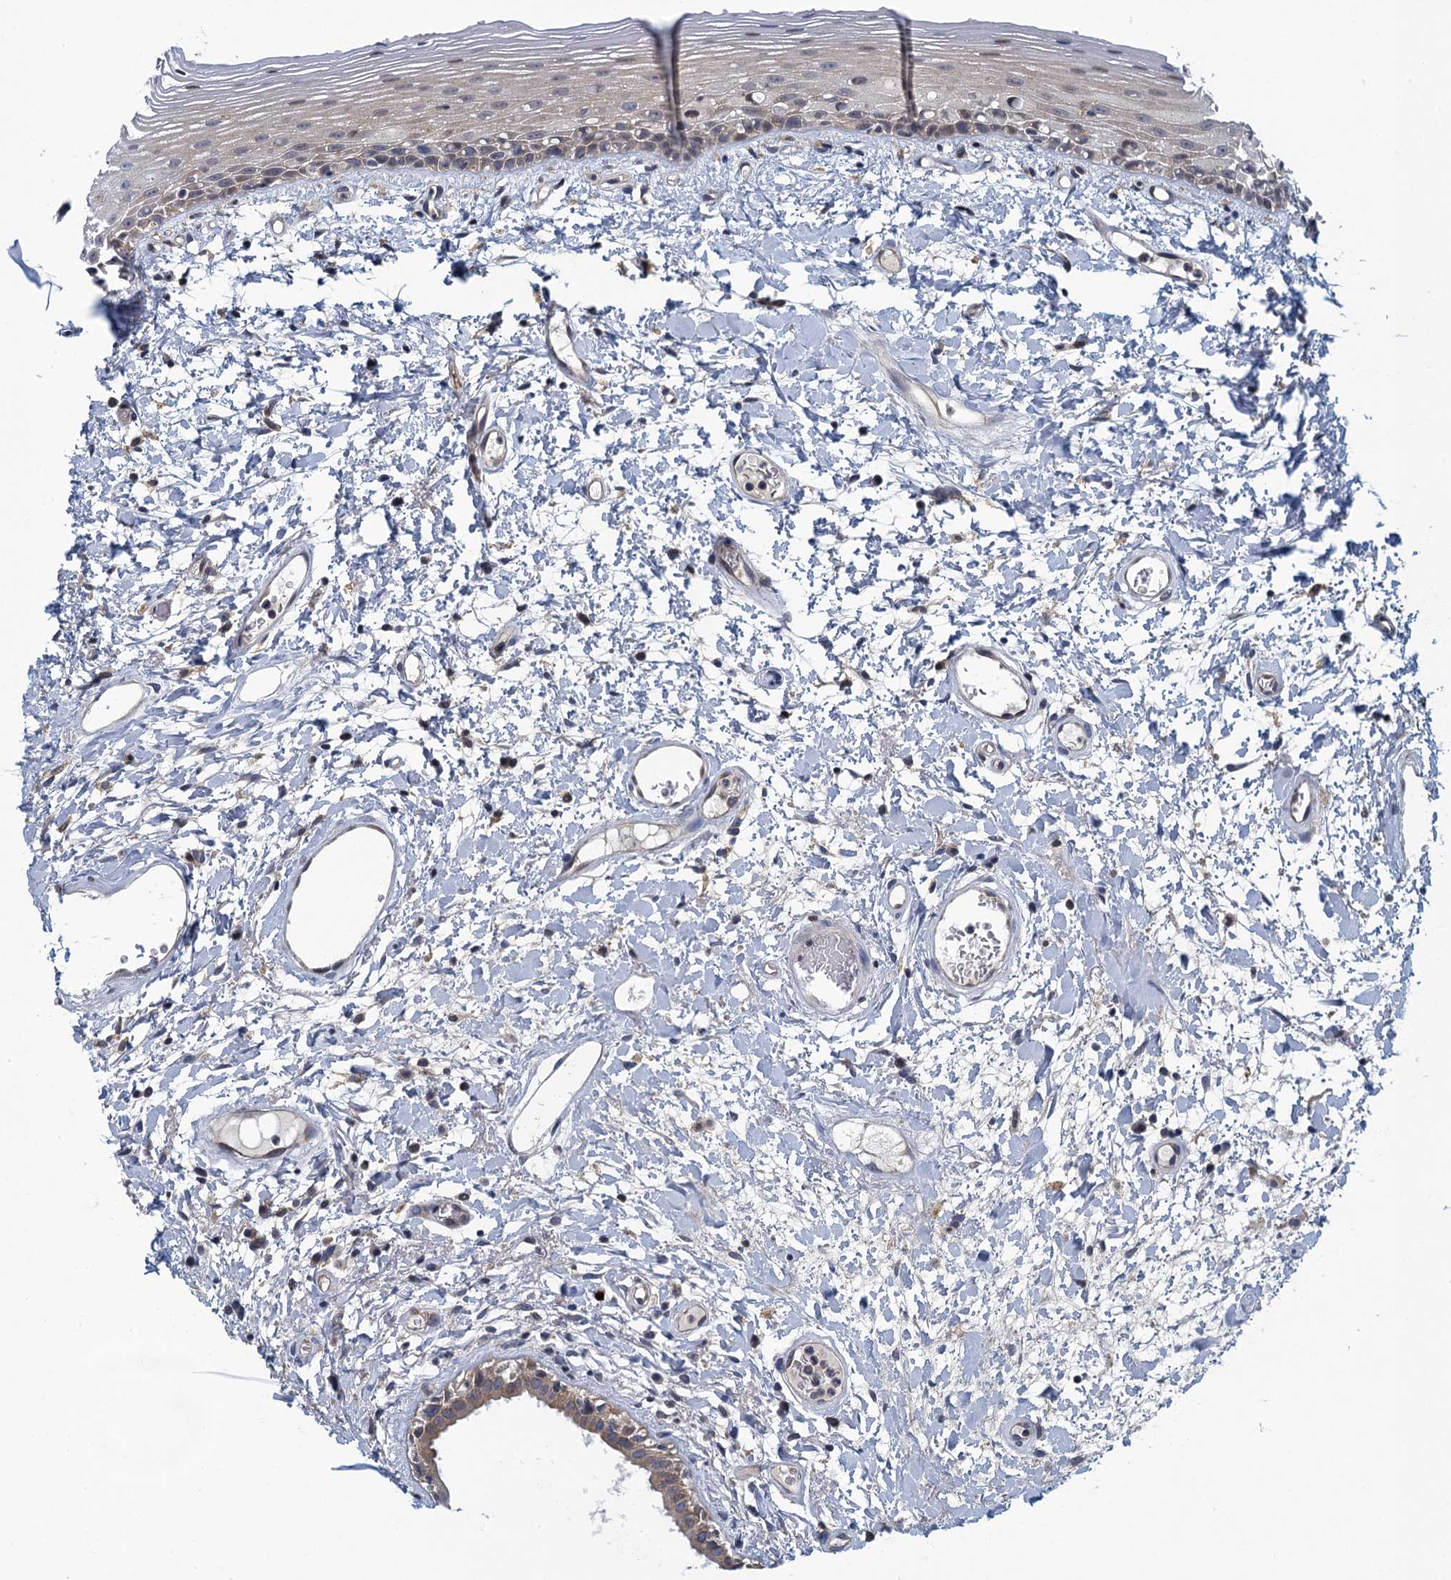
{"staining": {"intensity": "weak", "quantity": "<25%", "location": "cytoplasmic/membranous"}, "tissue": "oral mucosa", "cell_type": "Squamous epithelial cells", "image_type": "normal", "snomed": [{"axis": "morphology", "description": "Normal tissue, NOS"}, {"axis": "topography", "description": "Oral tissue"}], "caption": "DAB (3,3'-diaminobenzidine) immunohistochemical staining of normal human oral mucosa shows no significant positivity in squamous epithelial cells. The staining is performed using DAB brown chromogen with nuclei counter-stained in using hematoxylin.", "gene": "NCKAP1L", "patient": {"sex": "female", "age": 76}}